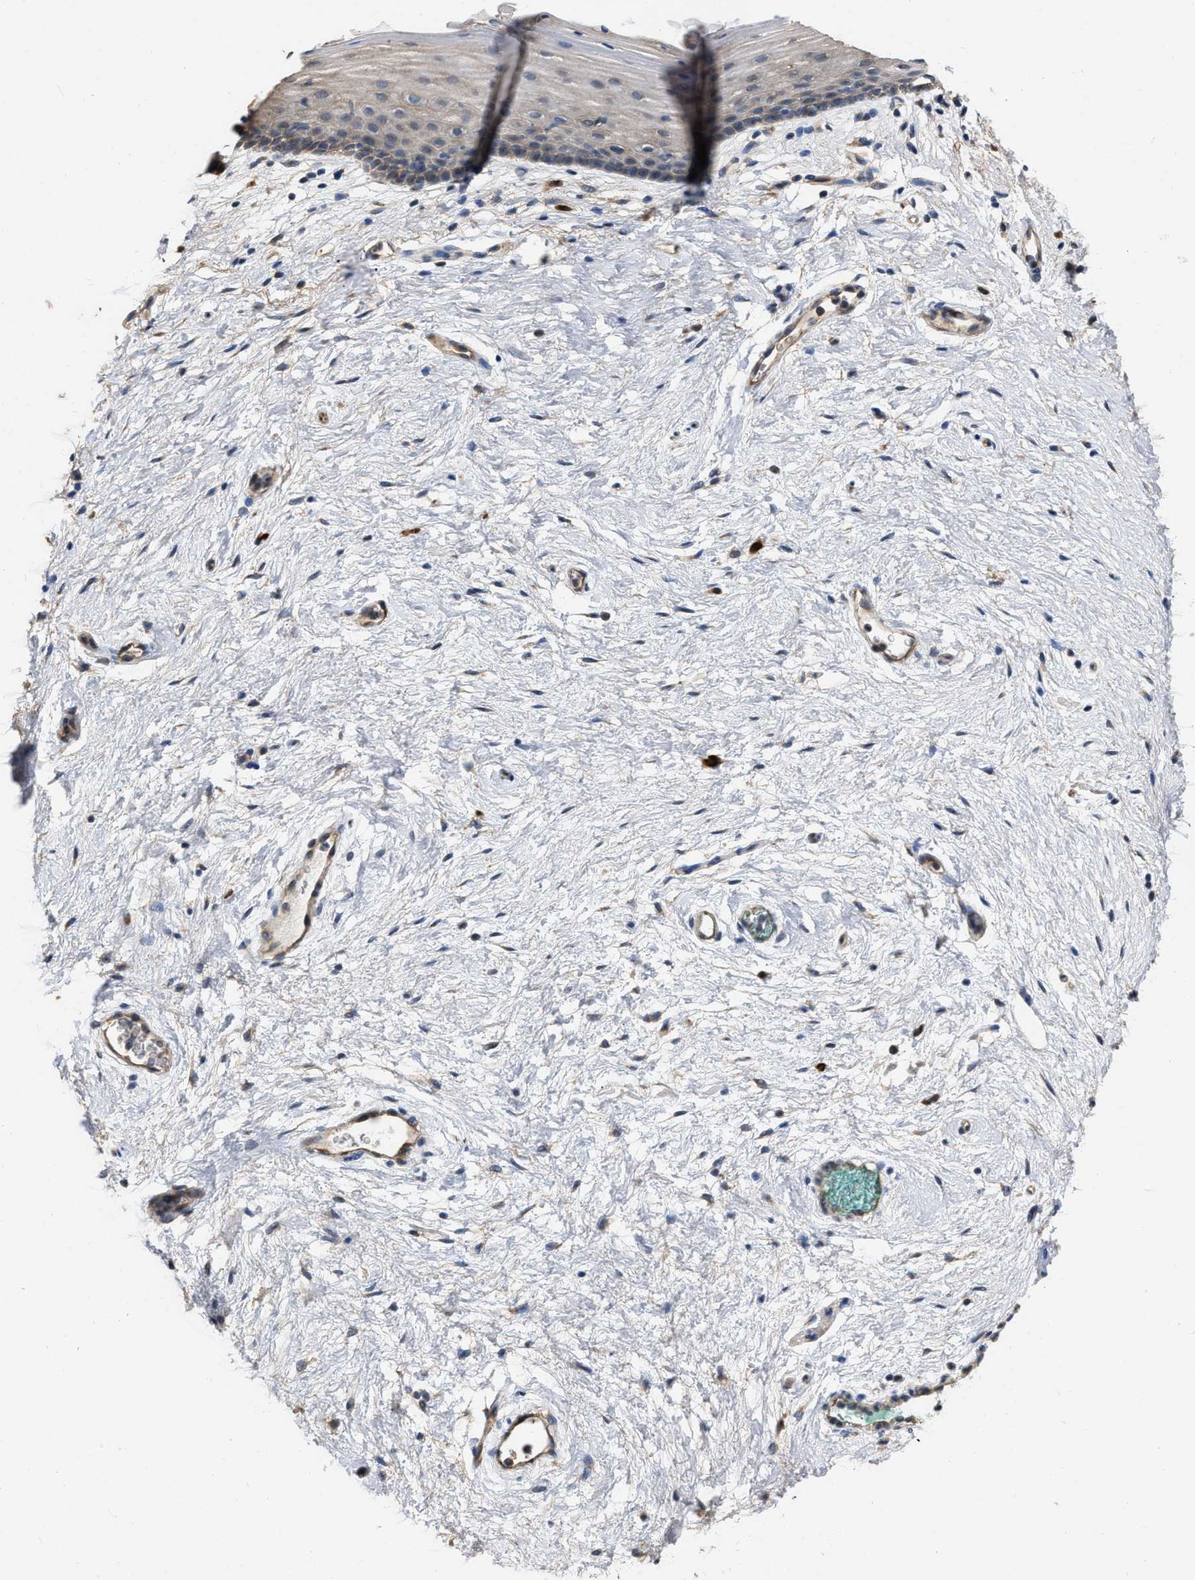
{"staining": {"intensity": "weak", "quantity": ">75%", "location": "cytoplasmic/membranous"}, "tissue": "vagina", "cell_type": "Squamous epithelial cells", "image_type": "normal", "snomed": [{"axis": "morphology", "description": "Normal tissue, NOS"}, {"axis": "topography", "description": "Vagina"}], "caption": "Immunohistochemical staining of benign human vagina reveals low levels of weak cytoplasmic/membranous expression in approximately >75% of squamous epithelial cells. (Brightfield microscopy of DAB IHC at high magnification).", "gene": "SLC4A11", "patient": {"sex": "female", "age": 44}}